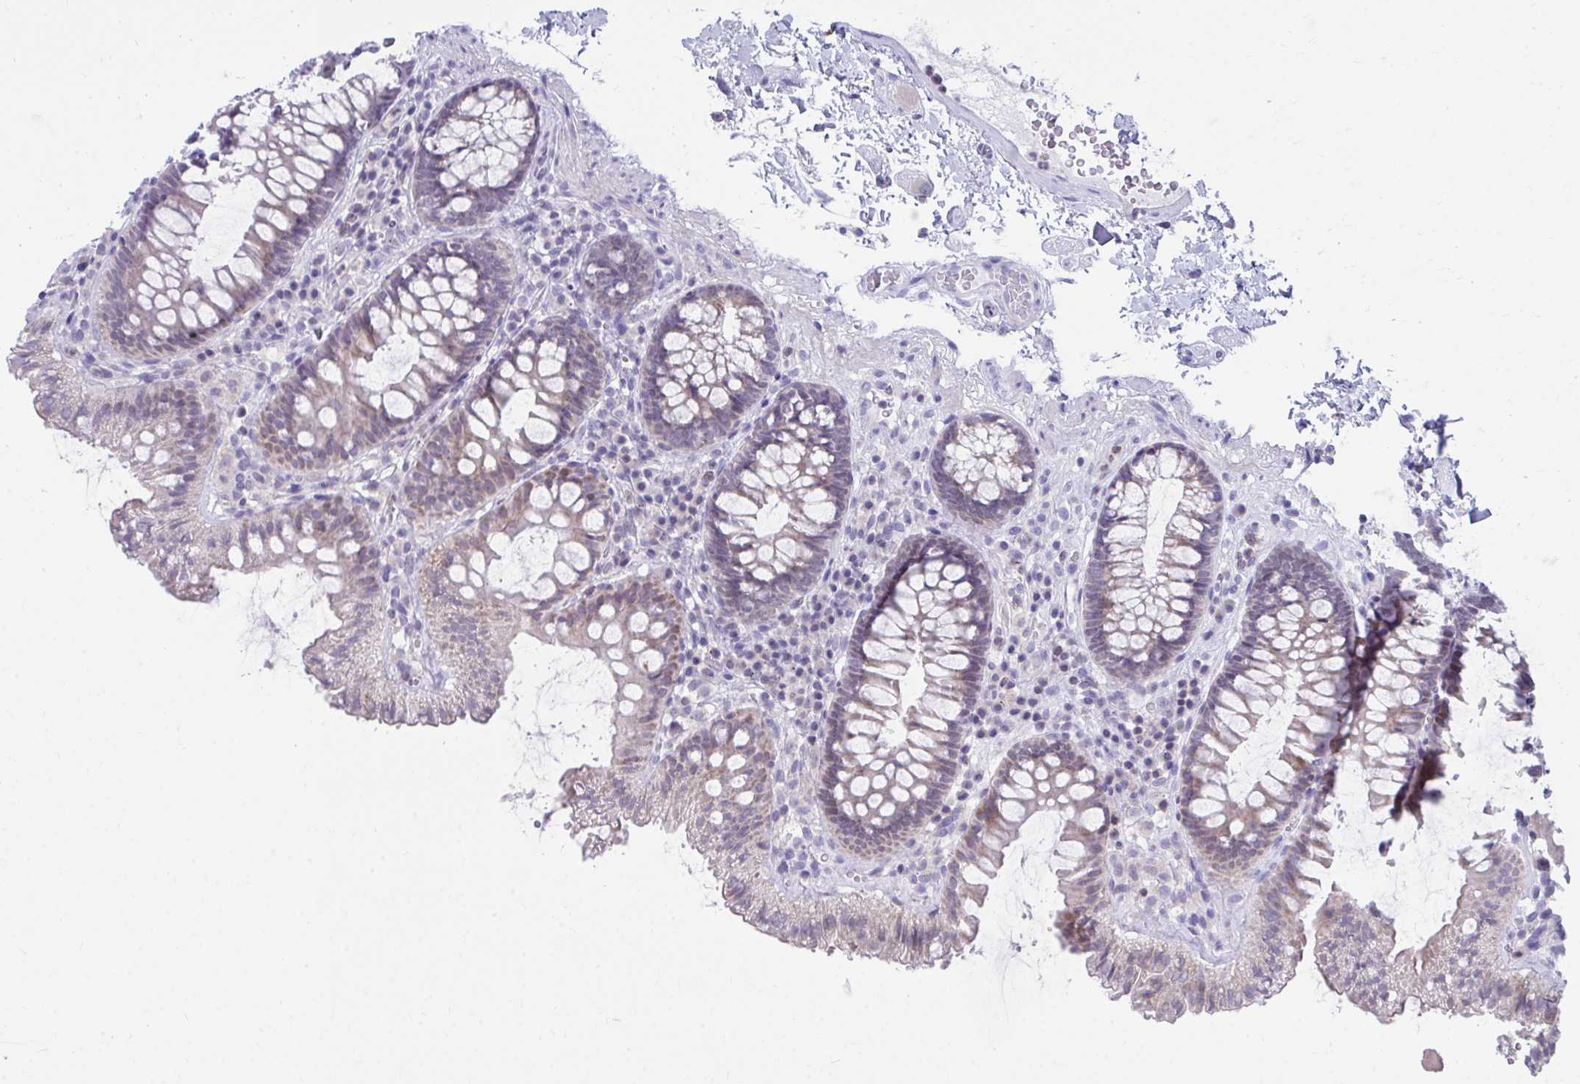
{"staining": {"intensity": "negative", "quantity": "none", "location": "none"}, "tissue": "colon", "cell_type": "Endothelial cells", "image_type": "normal", "snomed": [{"axis": "morphology", "description": "Normal tissue, NOS"}, {"axis": "topography", "description": "Colon"}, {"axis": "topography", "description": "Peripheral nerve tissue"}], "caption": "Endothelial cells are negative for protein expression in unremarkable human colon. (DAB (3,3'-diaminobenzidine) IHC, high magnification).", "gene": "OR7A5", "patient": {"sex": "male", "age": 84}}